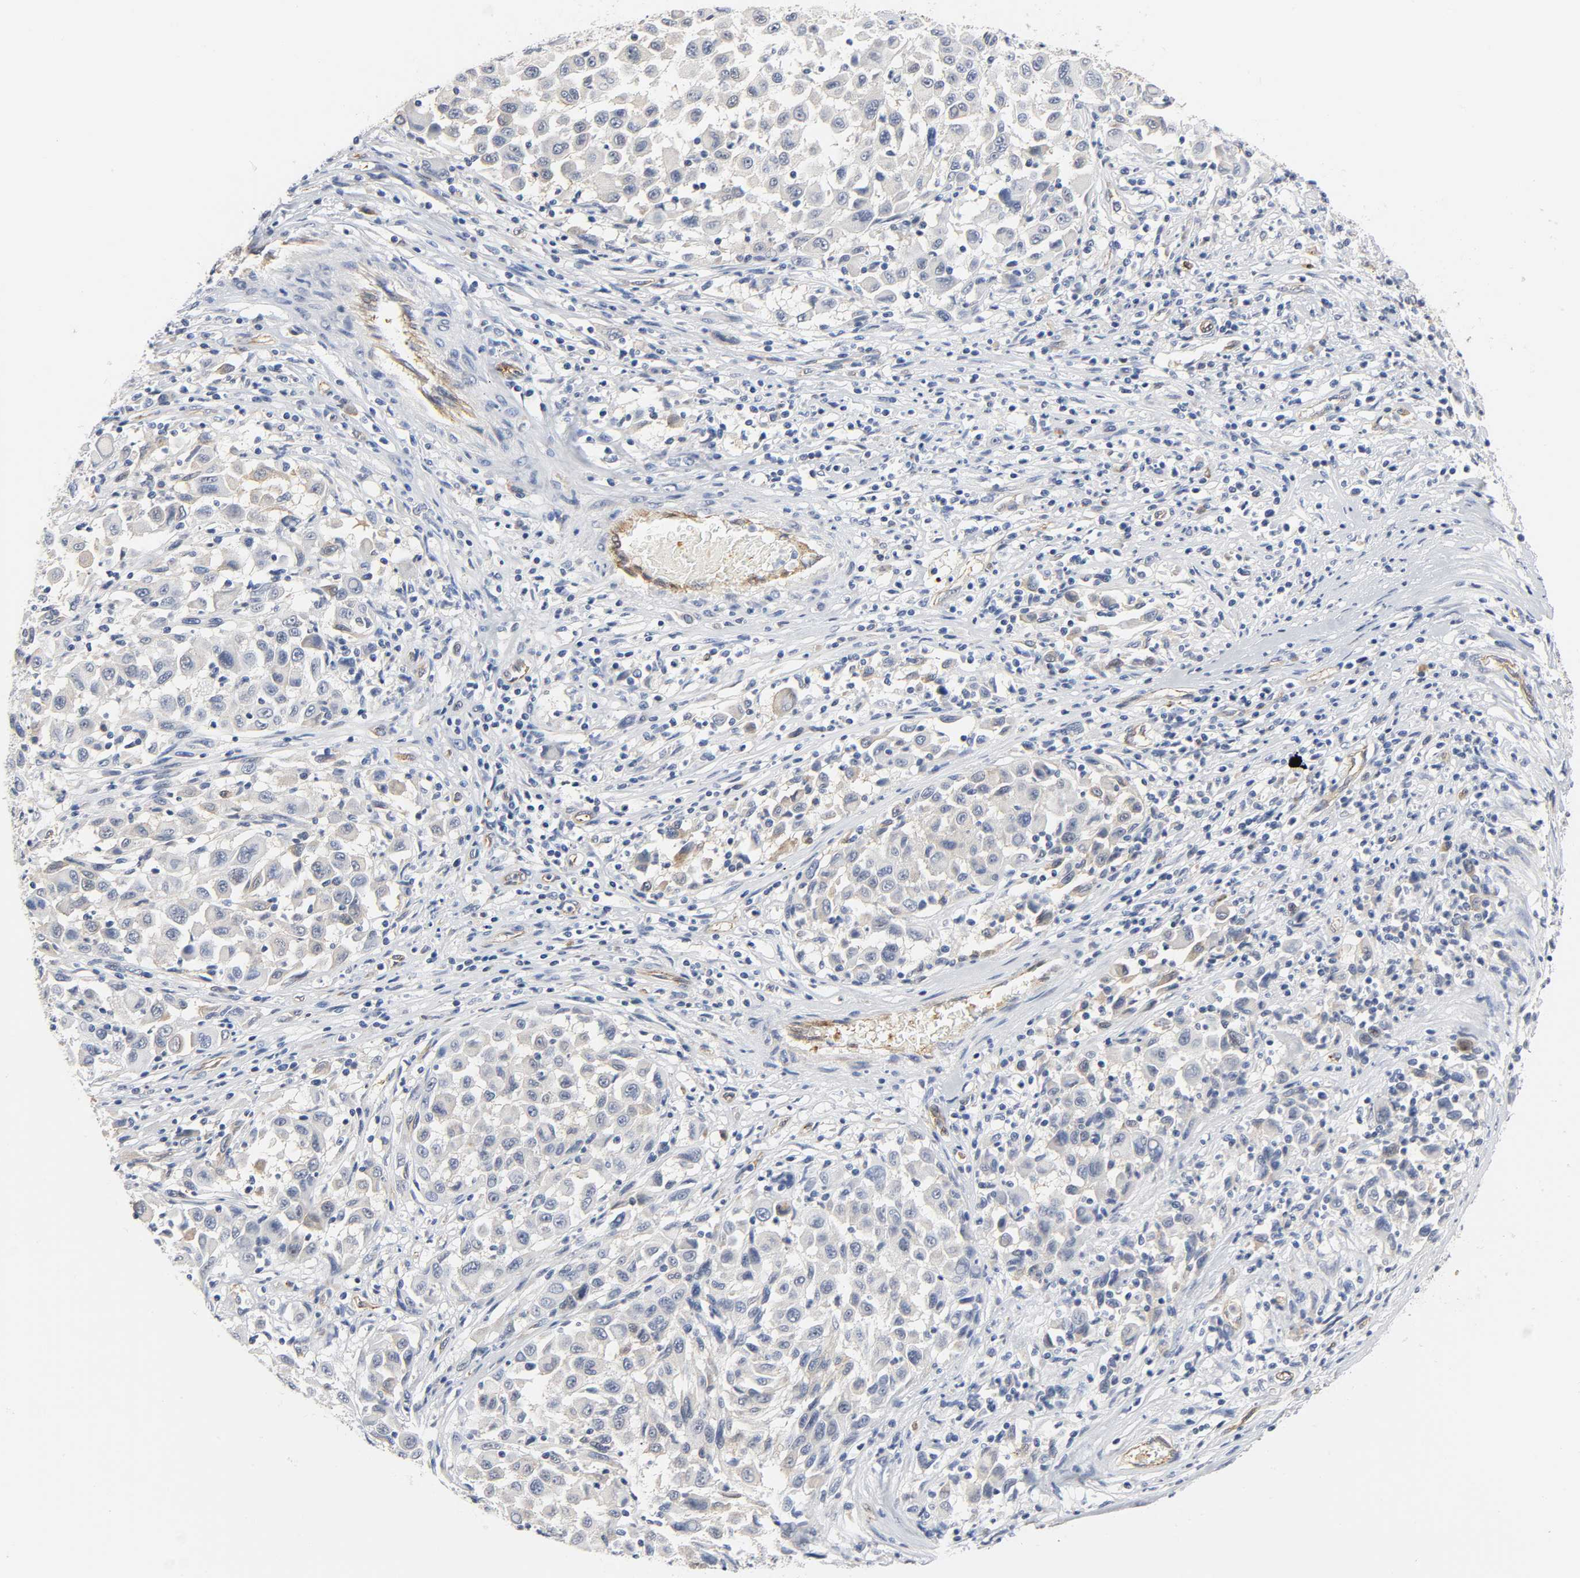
{"staining": {"intensity": "negative", "quantity": "none", "location": "none"}, "tissue": "melanoma", "cell_type": "Tumor cells", "image_type": "cancer", "snomed": [{"axis": "morphology", "description": "Malignant melanoma, Metastatic site"}, {"axis": "topography", "description": "Lymph node"}], "caption": "This is a image of immunohistochemistry staining of melanoma, which shows no staining in tumor cells. (Immunohistochemistry (ihc), brightfield microscopy, high magnification).", "gene": "CD2AP", "patient": {"sex": "male", "age": 61}}